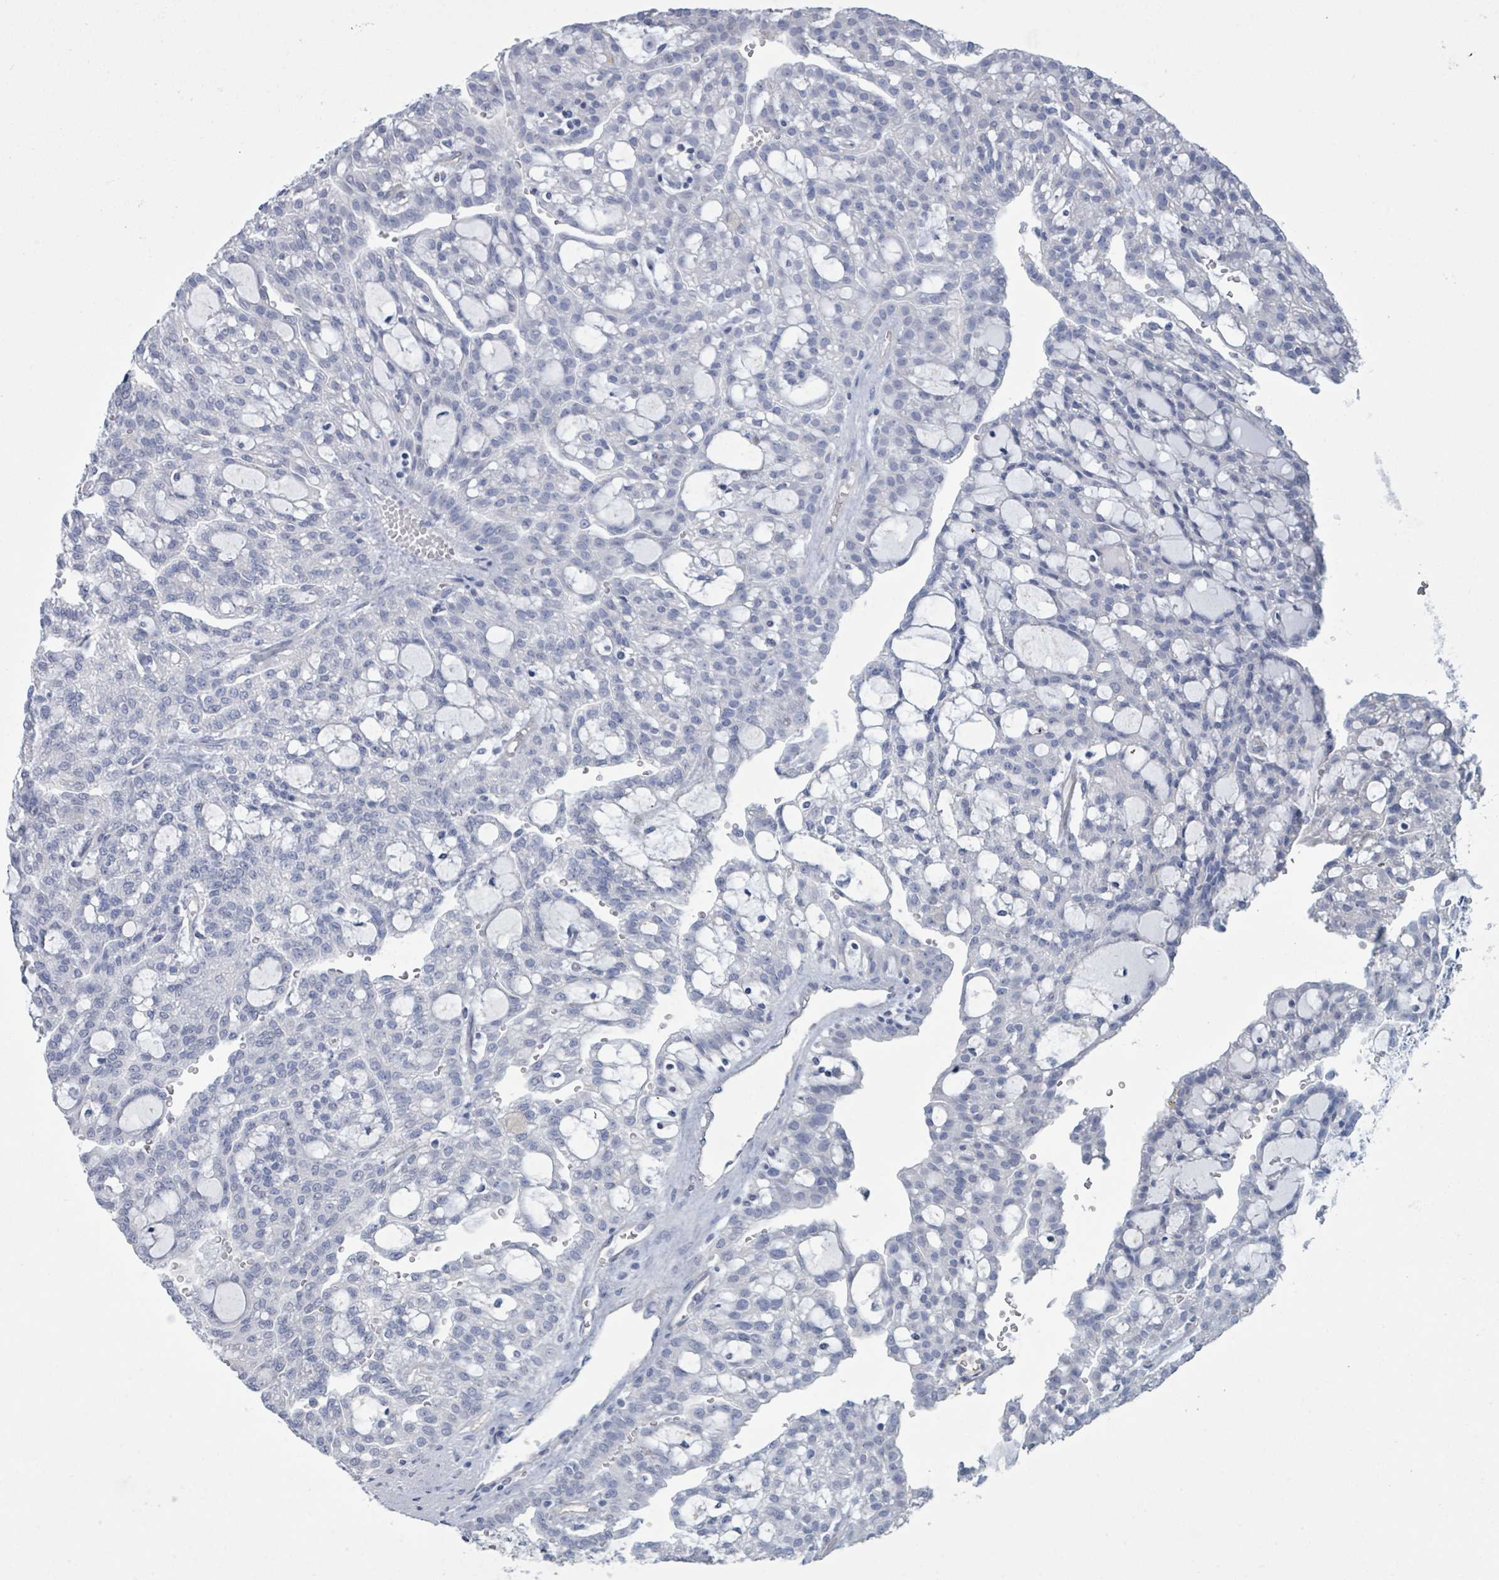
{"staining": {"intensity": "negative", "quantity": "none", "location": "none"}, "tissue": "renal cancer", "cell_type": "Tumor cells", "image_type": "cancer", "snomed": [{"axis": "morphology", "description": "Adenocarcinoma, NOS"}, {"axis": "topography", "description": "Kidney"}], "caption": "An image of adenocarcinoma (renal) stained for a protein exhibits no brown staining in tumor cells. (Stains: DAB immunohistochemistry (IHC) with hematoxylin counter stain, Microscopy: brightfield microscopy at high magnification).", "gene": "CT45A5", "patient": {"sex": "male", "age": 63}}